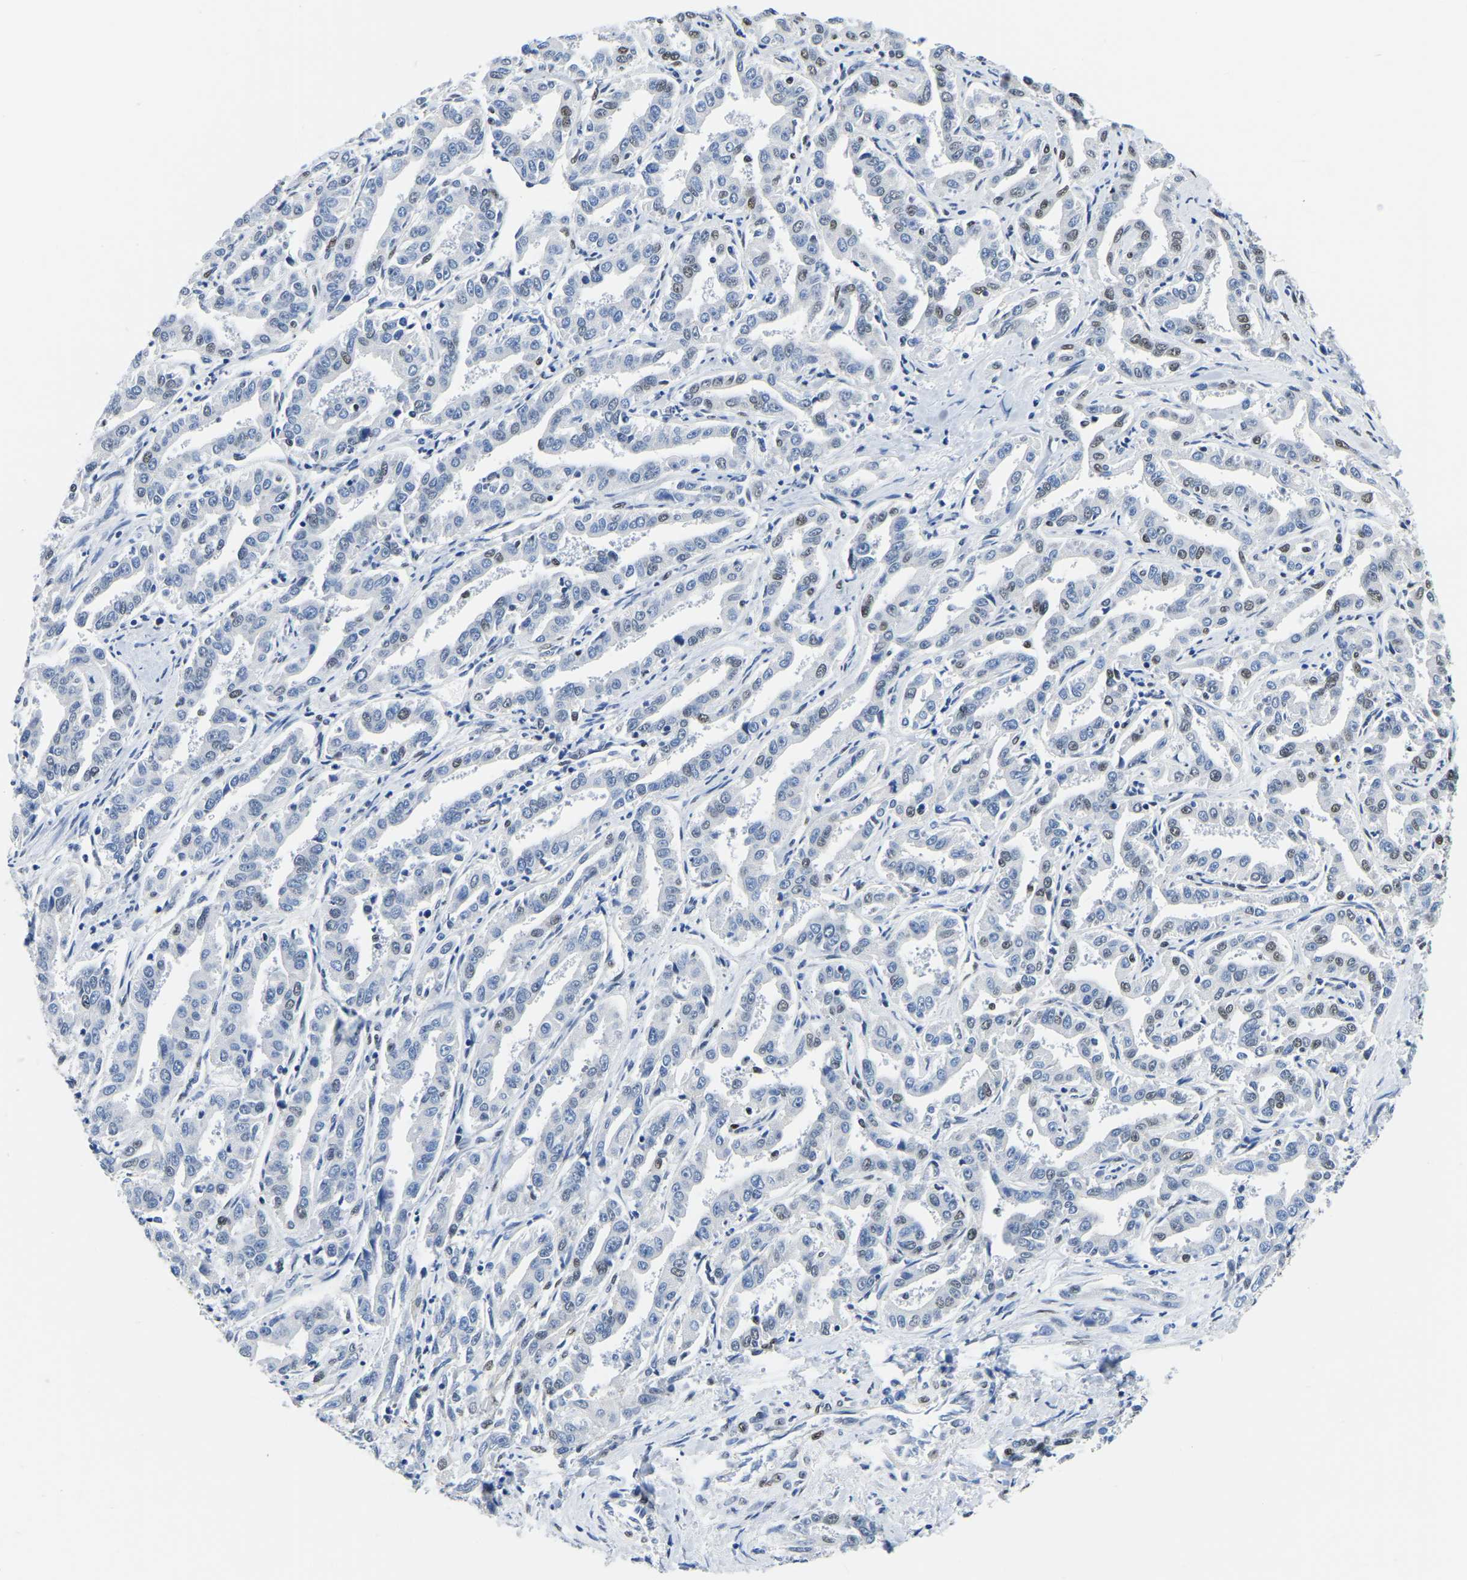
{"staining": {"intensity": "moderate", "quantity": "<25%", "location": "nuclear"}, "tissue": "liver cancer", "cell_type": "Tumor cells", "image_type": "cancer", "snomed": [{"axis": "morphology", "description": "Cholangiocarcinoma"}, {"axis": "topography", "description": "Liver"}], "caption": "Immunohistochemical staining of human cholangiocarcinoma (liver) exhibits moderate nuclear protein staining in about <25% of tumor cells.", "gene": "UBA1", "patient": {"sex": "male", "age": 59}}